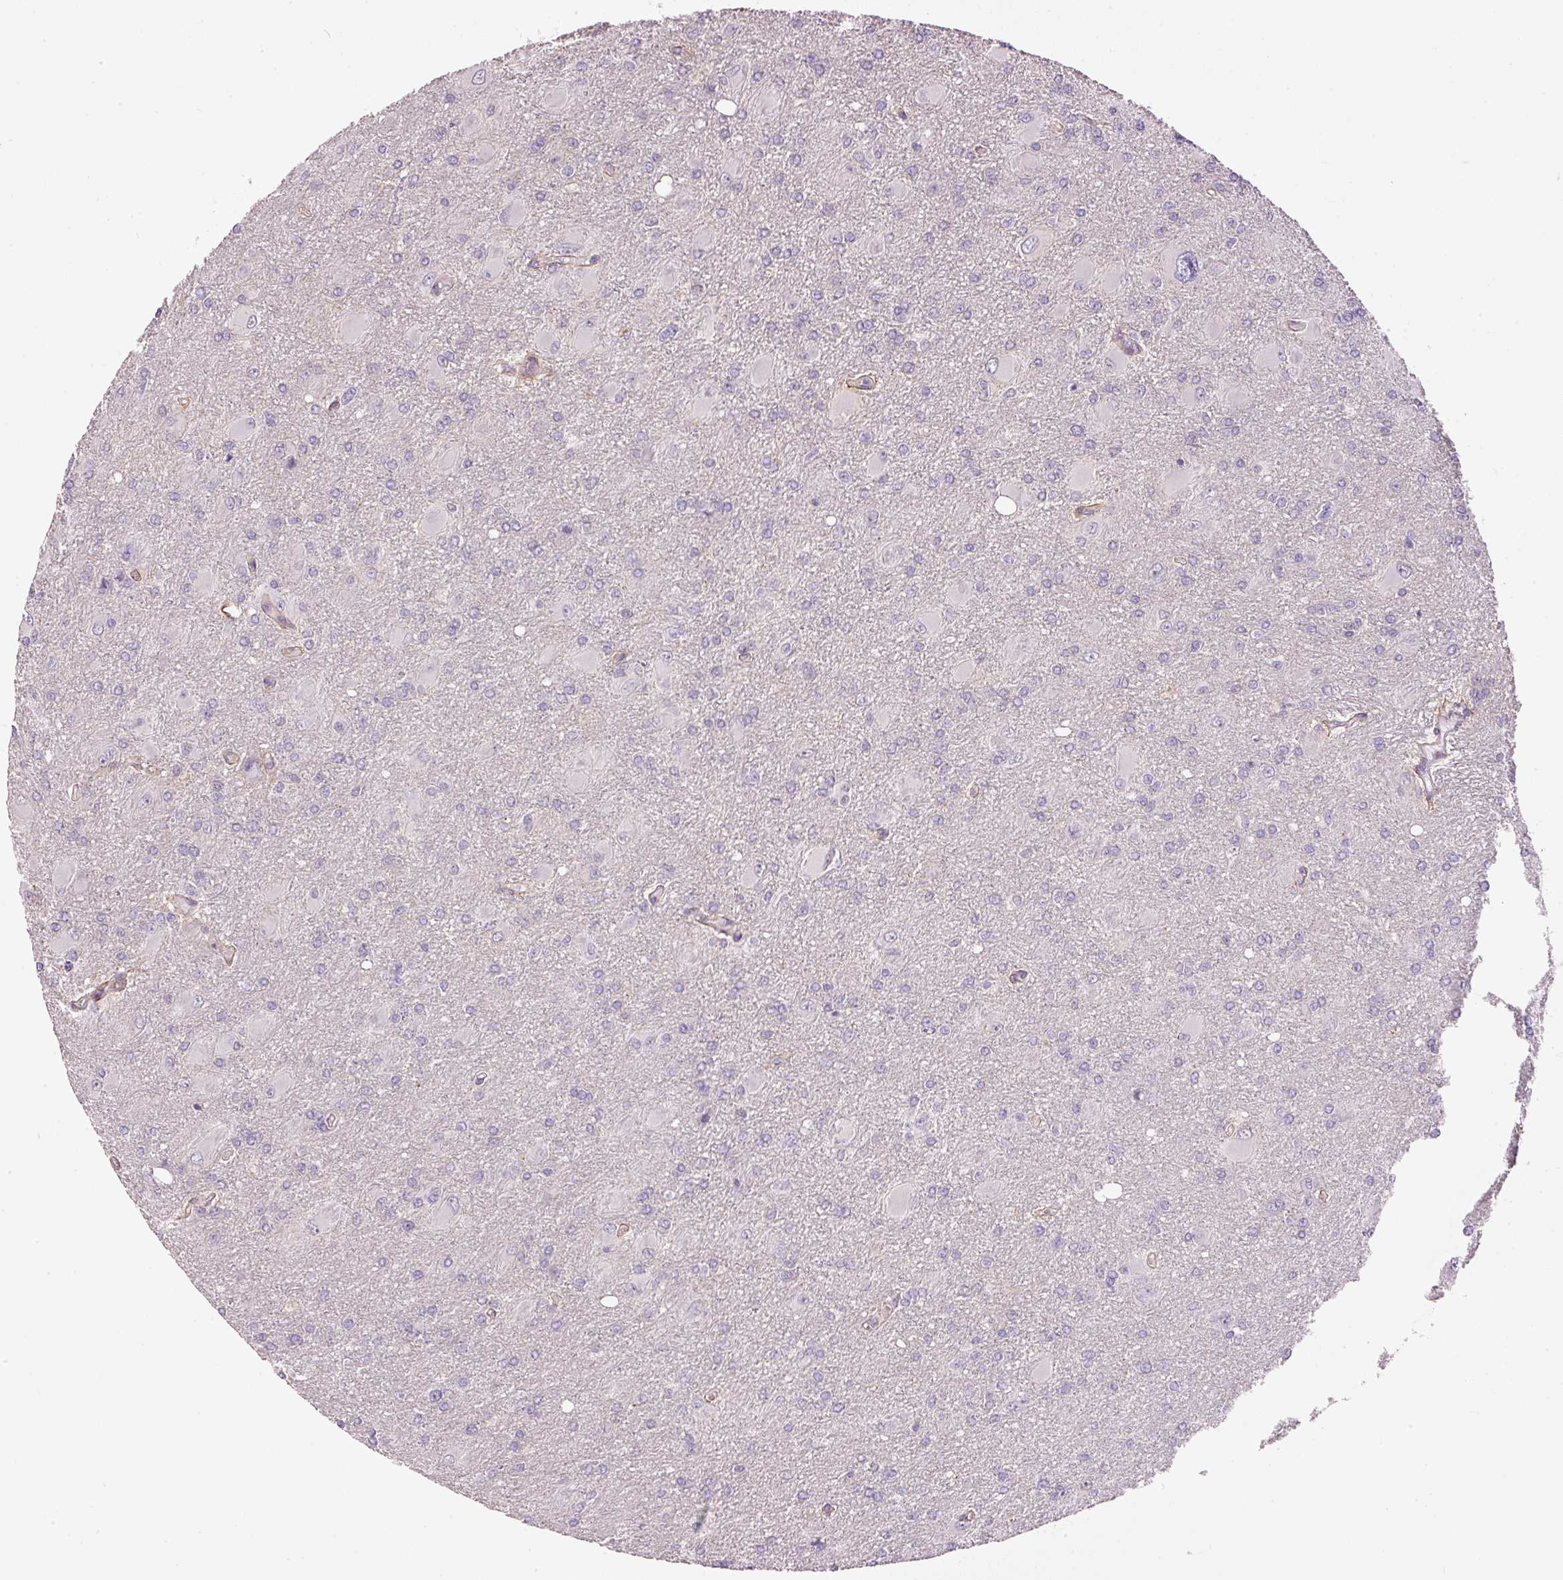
{"staining": {"intensity": "negative", "quantity": "none", "location": "none"}, "tissue": "glioma", "cell_type": "Tumor cells", "image_type": "cancer", "snomed": [{"axis": "morphology", "description": "Glioma, malignant, High grade"}, {"axis": "topography", "description": "Brain"}], "caption": "The histopathology image demonstrates no staining of tumor cells in malignant high-grade glioma. (Stains: DAB immunohistochemistry (IHC) with hematoxylin counter stain, Microscopy: brightfield microscopy at high magnification).", "gene": "OSR2", "patient": {"sex": "male", "age": 67}}